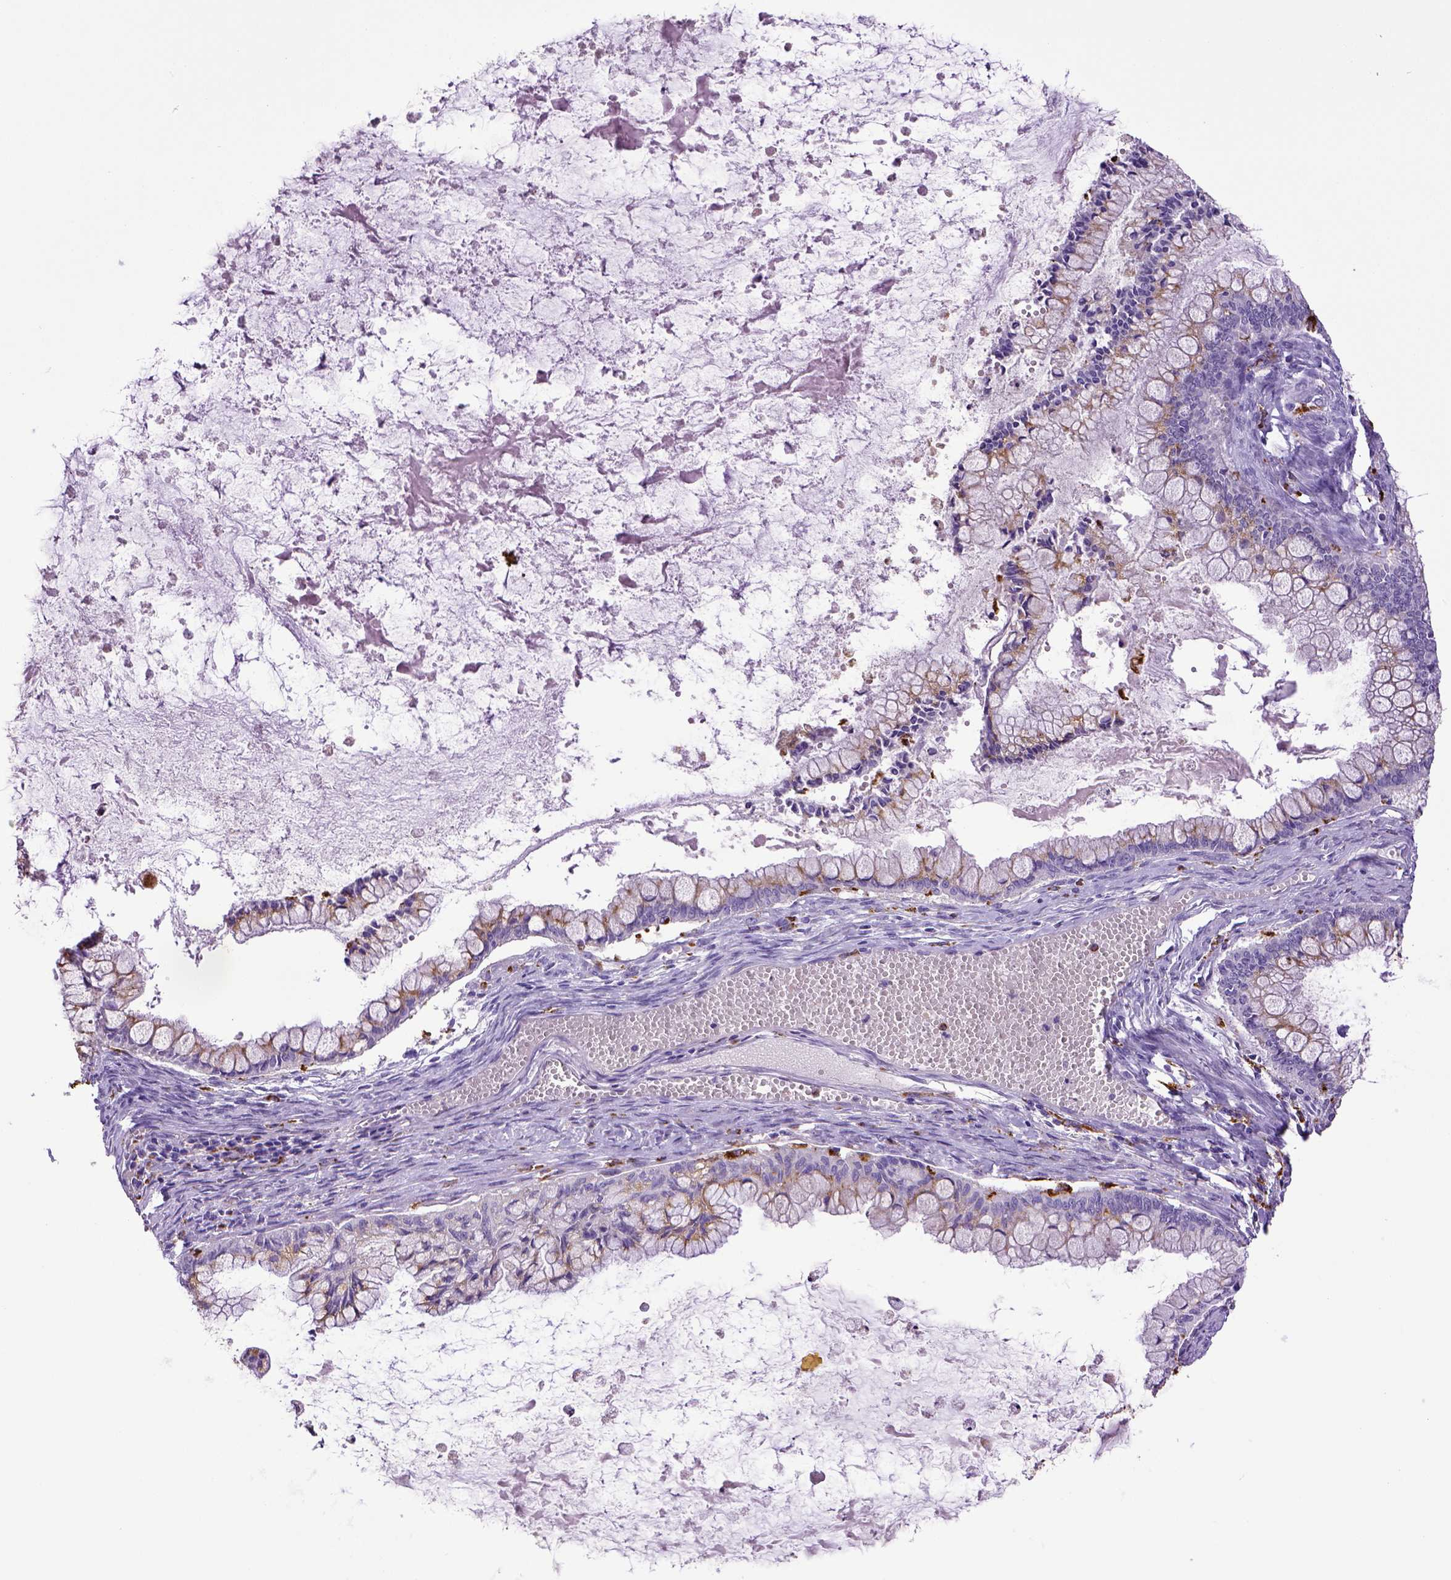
{"staining": {"intensity": "negative", "quantity": "none", "location": "none"}, "tissue": "ovarian cancer", "cell_type": "Tumor cells", "image_type": "cancer", "snomed": [{"axis": "morphology", "description": "Cystadenocarcinoma, mucinous, NOS"}, {"axis": "topography", "description": "Ovary"}], "caption": "Immunohistochemical staining of human ovarian cancer demonstrates no significant expression in tumor cells. (DAB (3,3'-diaminobenzidine) IHC visualized using brightfield microscopy, high magnification).", "gene": "CD68", "patient": {"sex": "female", "age": 67}}